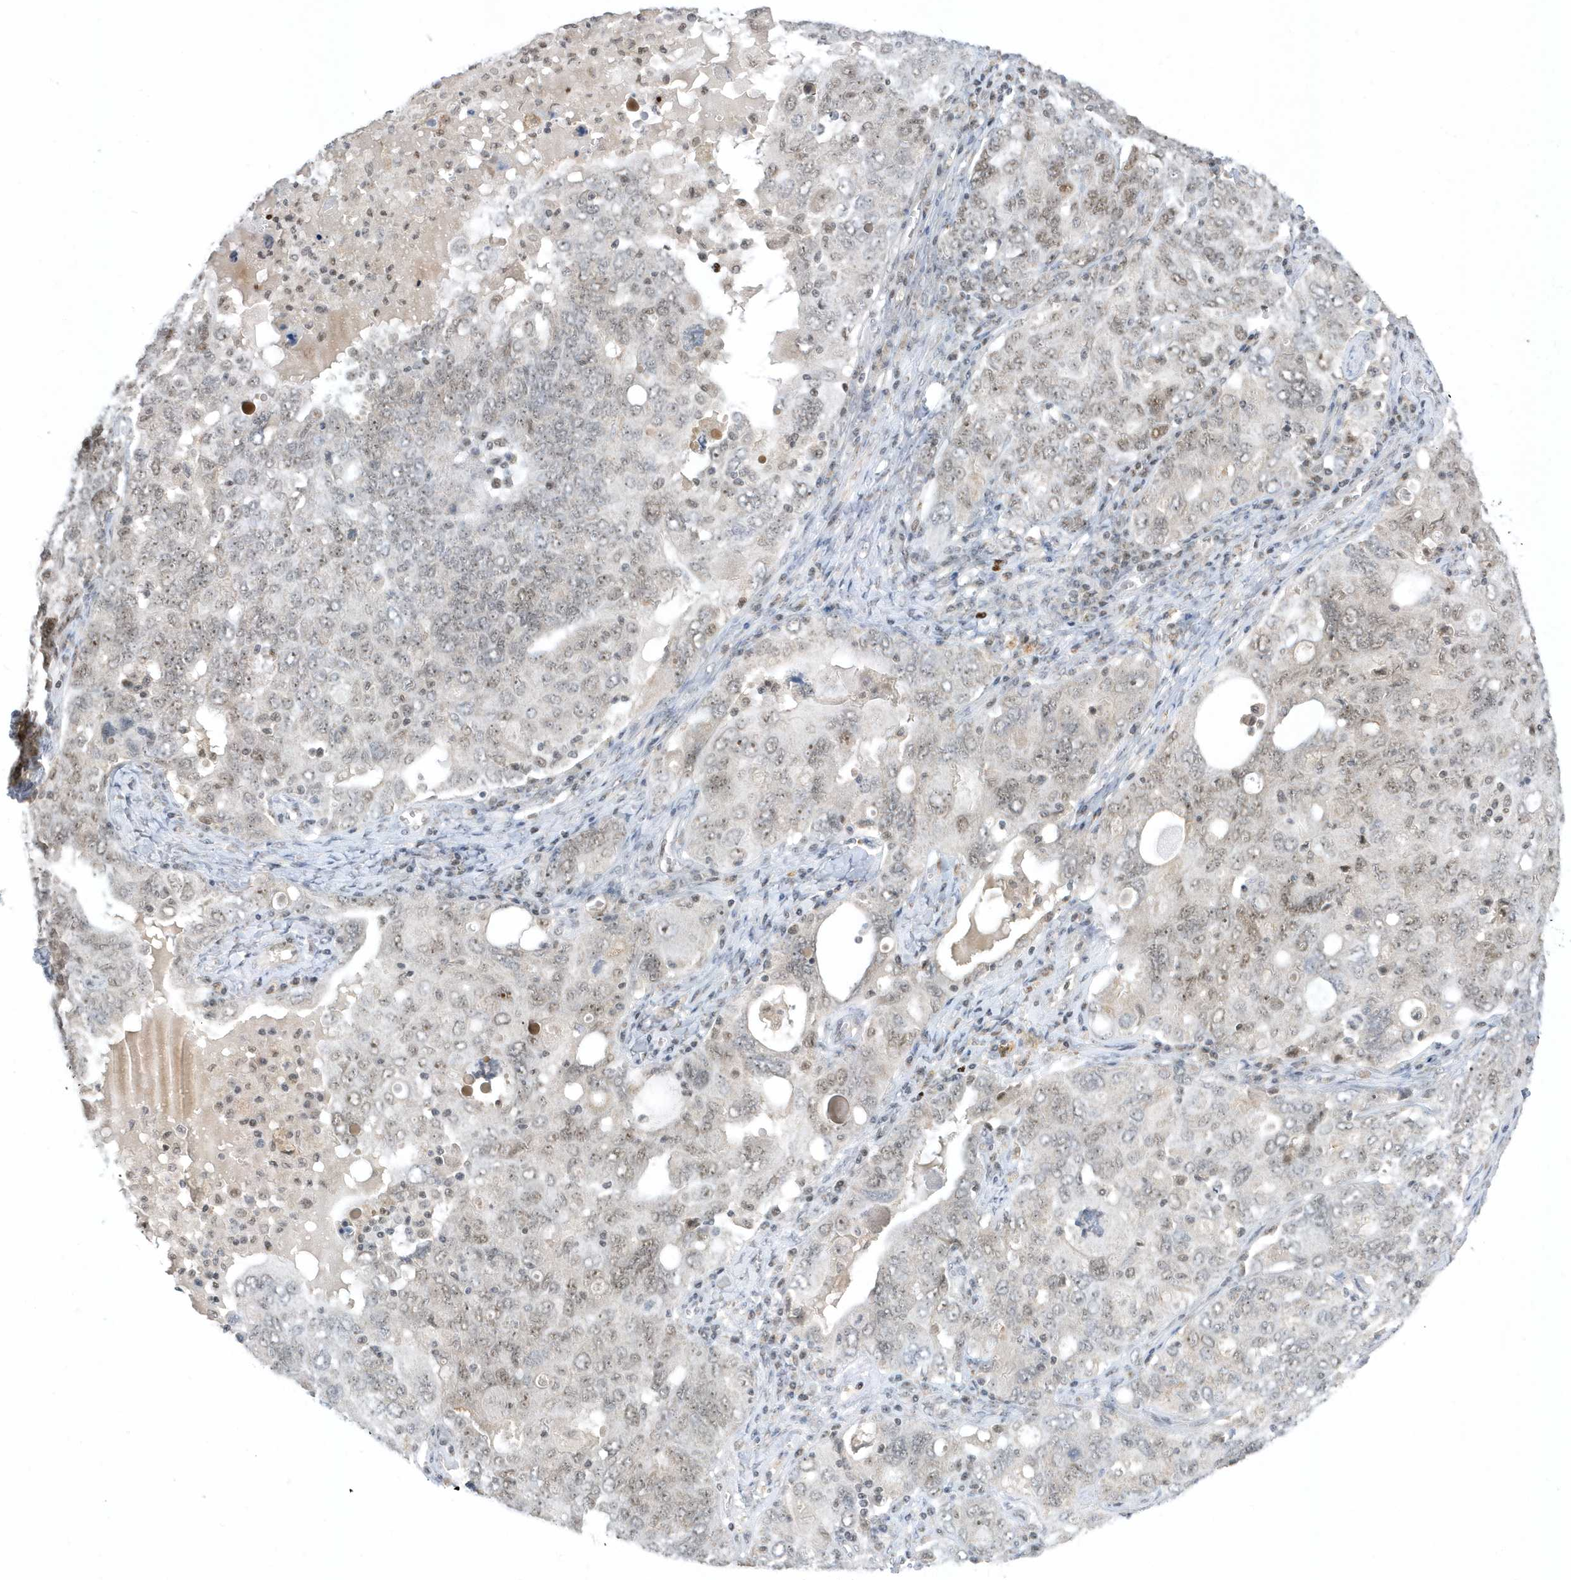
{"staining": {"intensity": "weak", "quantity": "25%-75%", "location": "nuclear"}, "tissue": "ovarian cancer", "cell_type": "Tumor cells", "image_type": "cancer", "snomed": [{"axis": "morphology", "description": "Carcinoma, endometroid"}, {"axis": "topography", "description": "Ovary"}], "caption": "Ovarian endometroid carcinoma stained with a protein marker displays weak staining in tumor cells.", "gene": "ZNF740", "patient": {"sex": "female", "age": 62}}